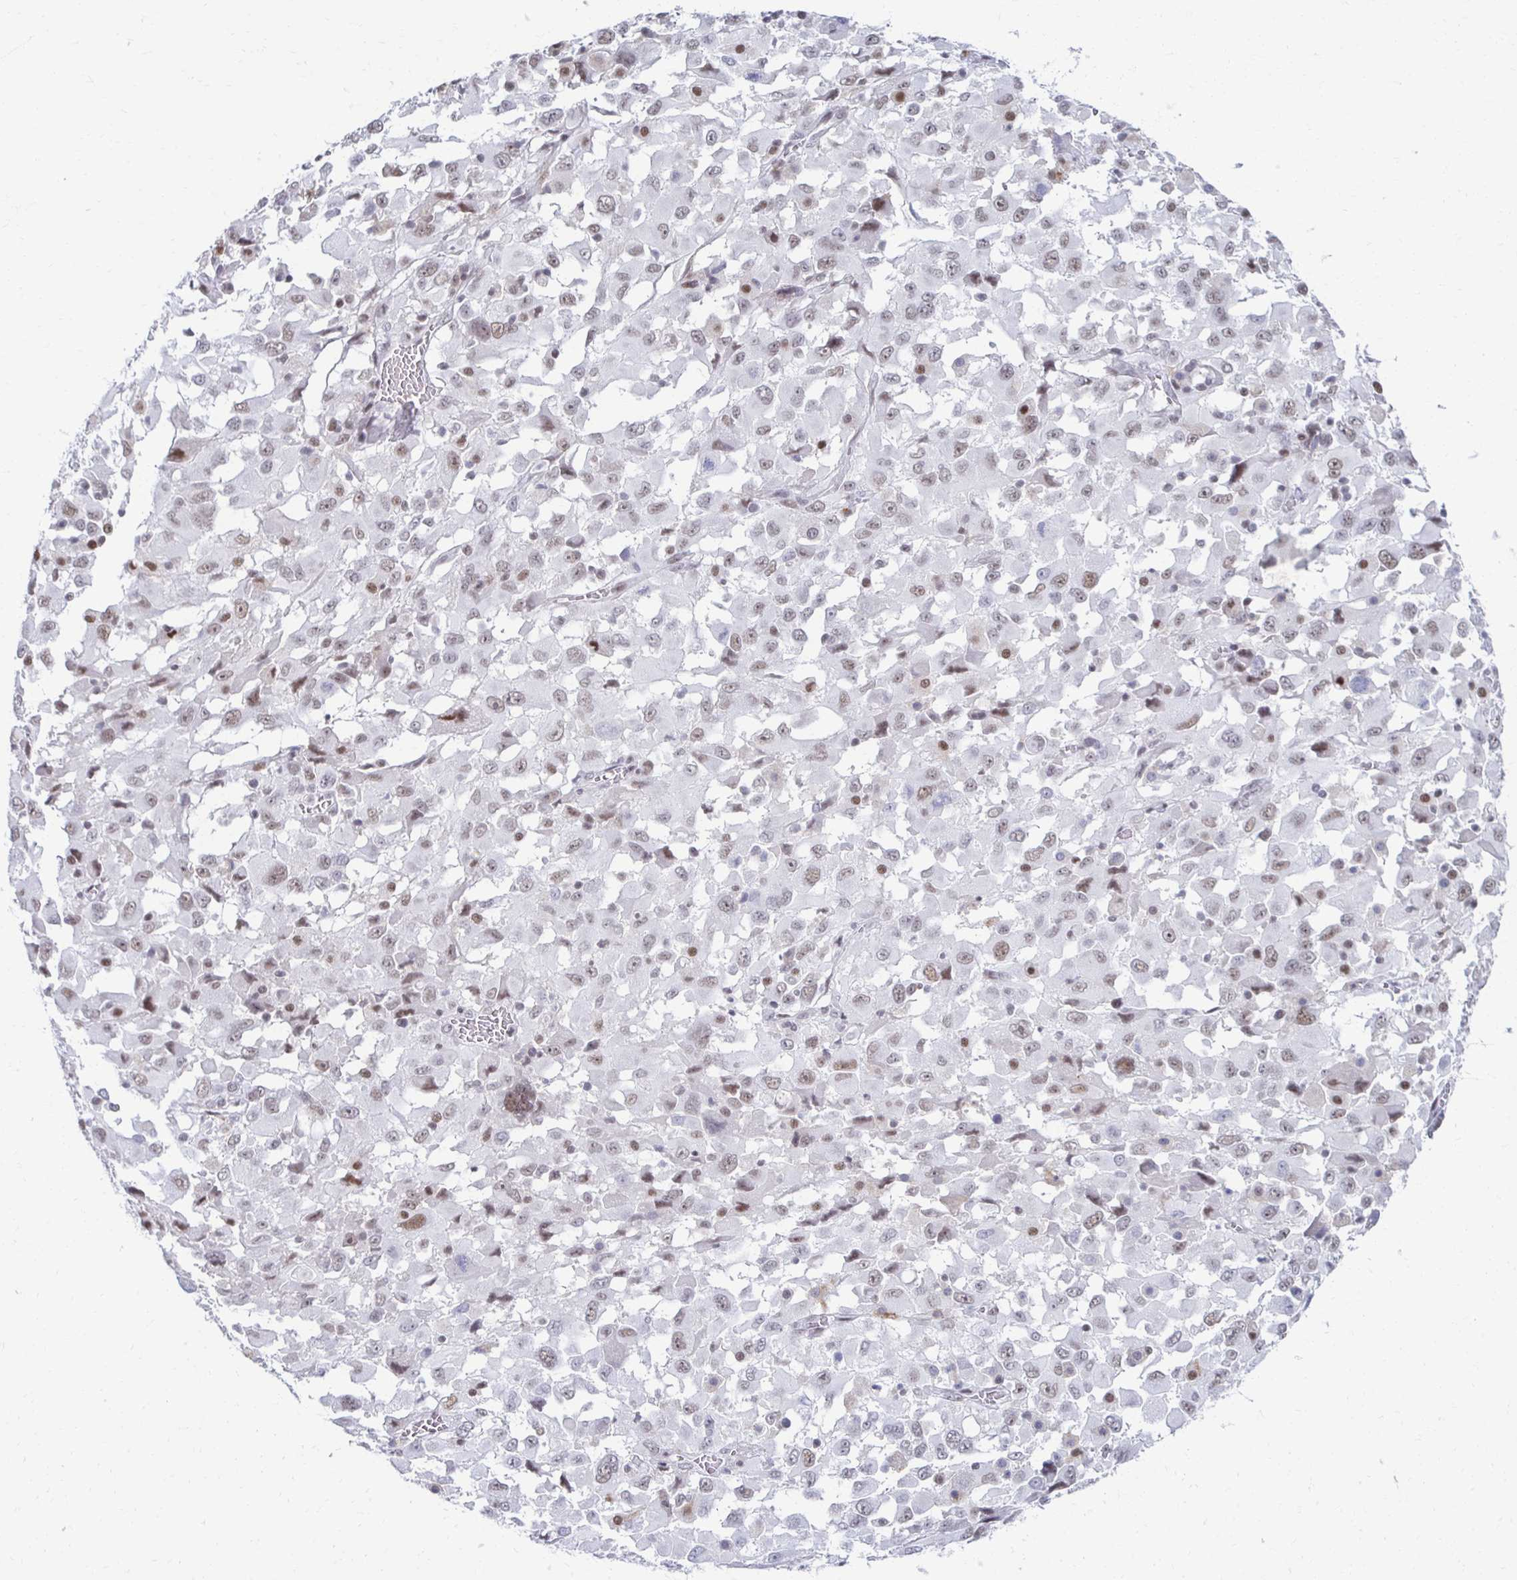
{"staining": {"intensity": "moderate", "quantity": "<25%", "location": "nuclear"}, "tissue": "melanoma", "cell_type": "Tumor cells", "image_type": "cancer", "snomed": [{"axis": "morphology", "description": "Malignant melanoma, Metastatic site"}, {"axis": "topography", "description": "Soft tissue"}], "caption": "An immunohistochemistry histopathology image of tumor tissue is shown. Protein staining in brown highlights moderate nuclear positivity in malignant melanoma (metastatic site) within tumor cells. The staining is performed using DAB brown chromogen to label protein expression. The nuclei are counter-stained blue using hematoxylin.", "gene": "IRF7", "patient": {"sex": "male", "age": 50}}